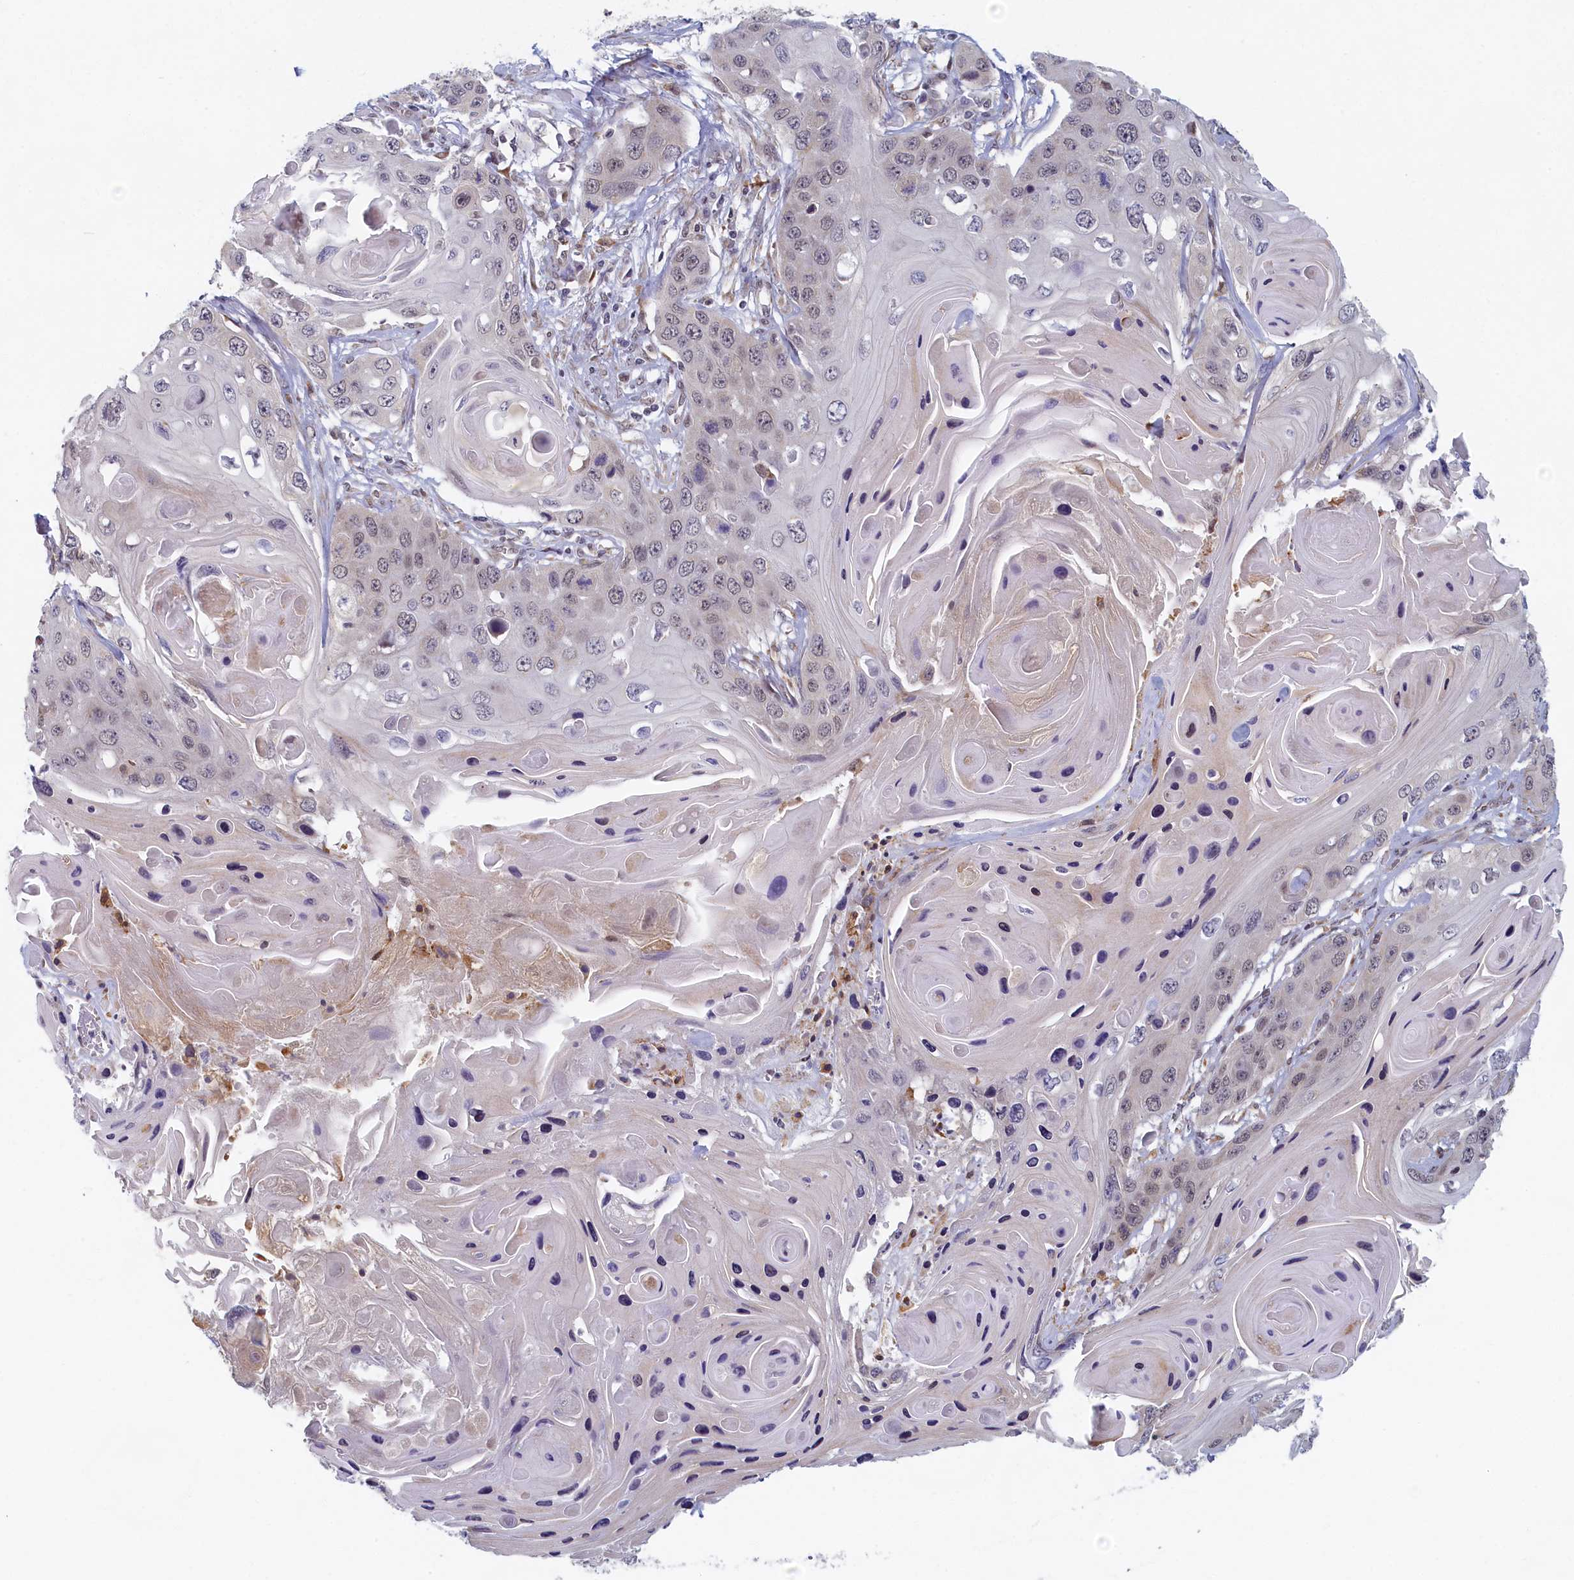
{"staining": {"intensity": "negative", "quantity": "none", "location": "none"}, "tissue": "skin cancer", "cell_type": "Tumor cells", "image_type": "cancer", "snomed": [{"axis": "morphology", "description": "Squamous cell carcinoma, NOS"}, {"axis": "topography", "description": "Skin"}], "caption": "An IHC micrograph of skin squamous cell carcinoma is shown. There is no staining in tumor cells of skin squamous cell carcinoma.", "gene": "DNAJC17", "patient": {"sex": "male", "age": 55}}